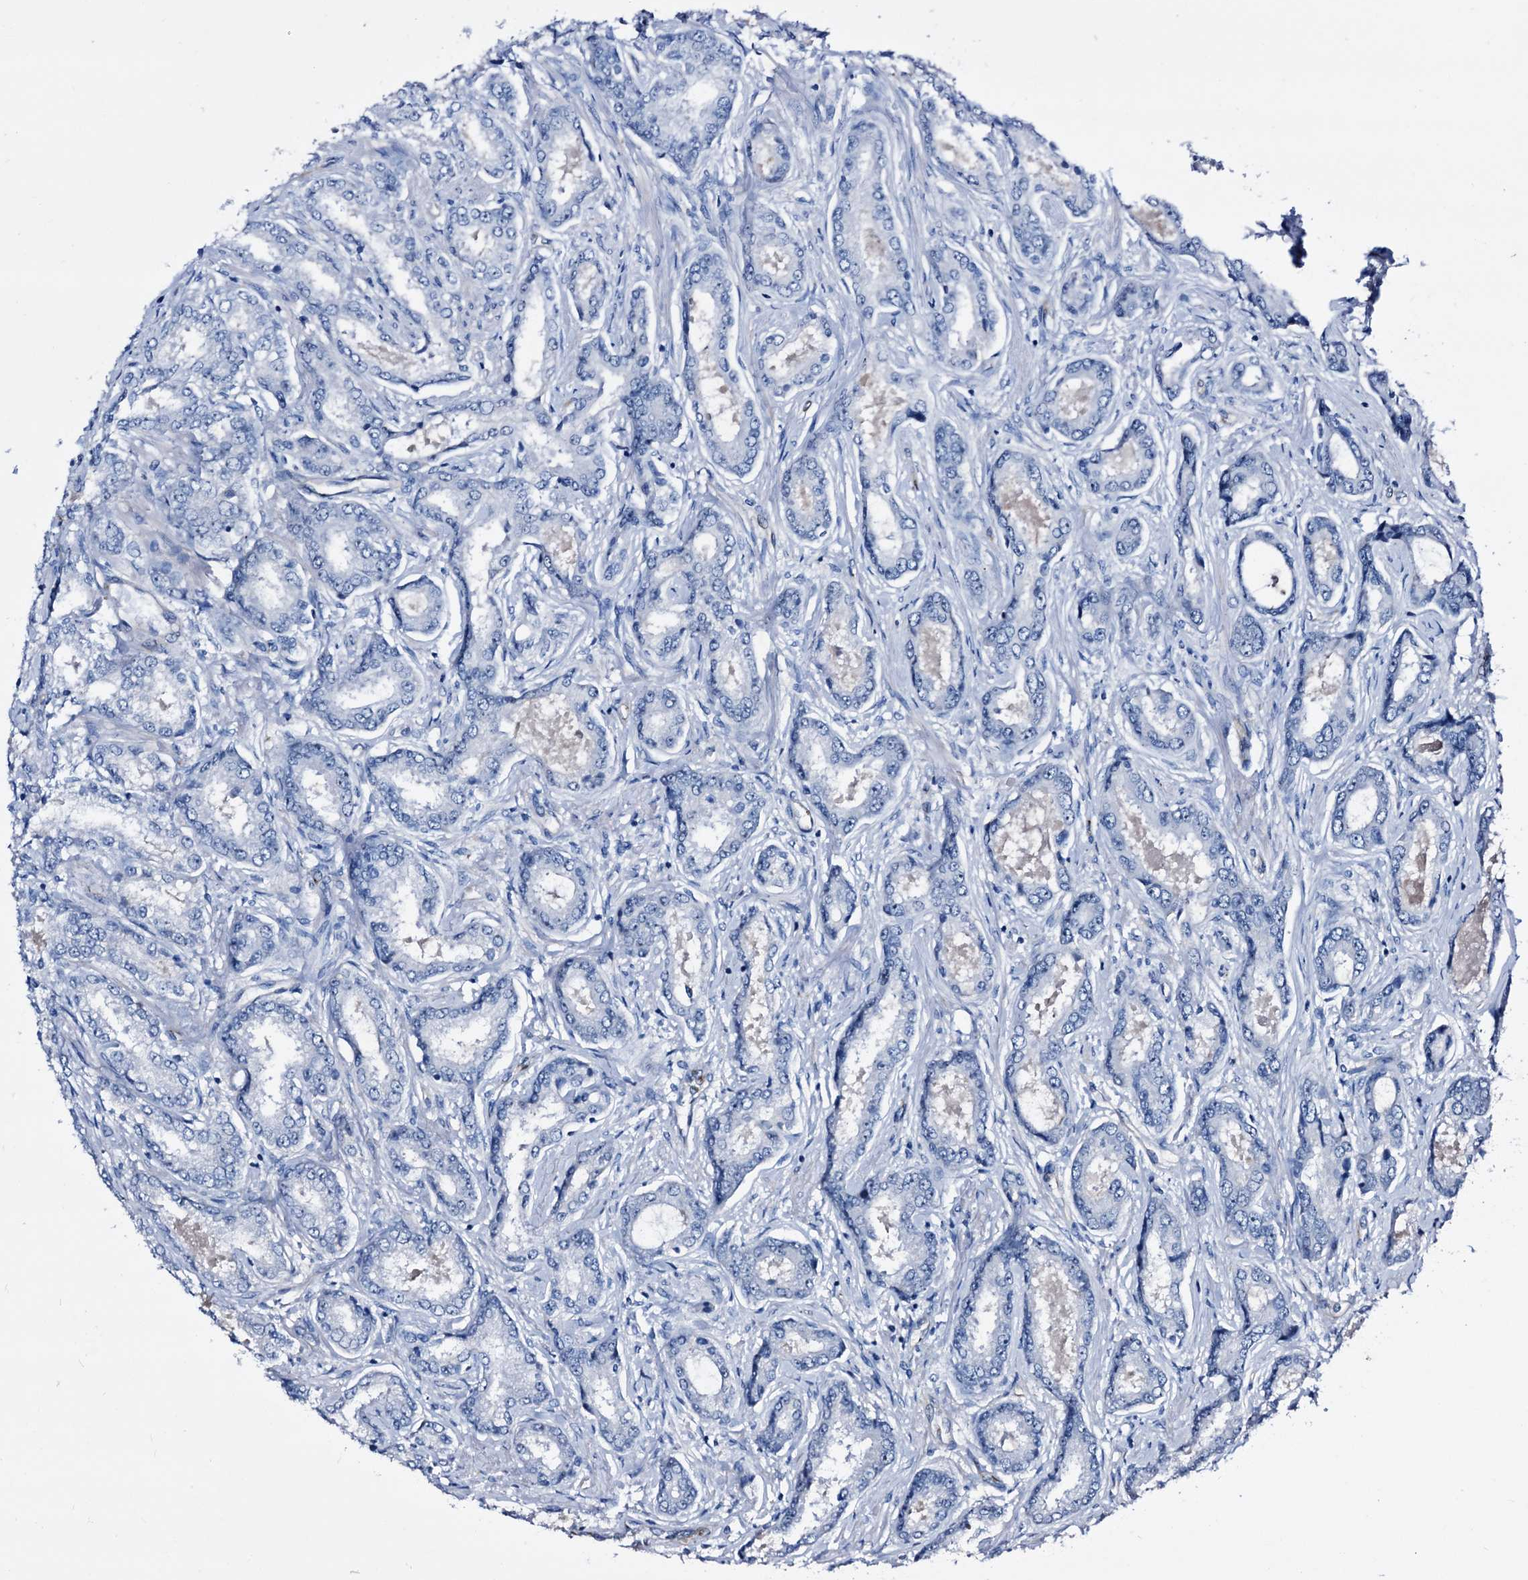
{"staining": {"intensity": "negative", "quantity": "none", "location": "none"}, "tissue": "prostate cancer", "cell_type": "Tumor cells", "image_type": "cancer", "snomed": [{"axis": "morphology", "description": "Adenocarcinoma, Low grade"}, {"axis": "topography", "description": "Prostate"}], "caption": "High power microscopy micrograph of an immunohistochemistry photomicrograph of low-grade adenocarcinoma (prostate), revealing no significant expression in tumor cells.", "gene": "EMG1", "patient": {"sex": "male", "age": 68}}